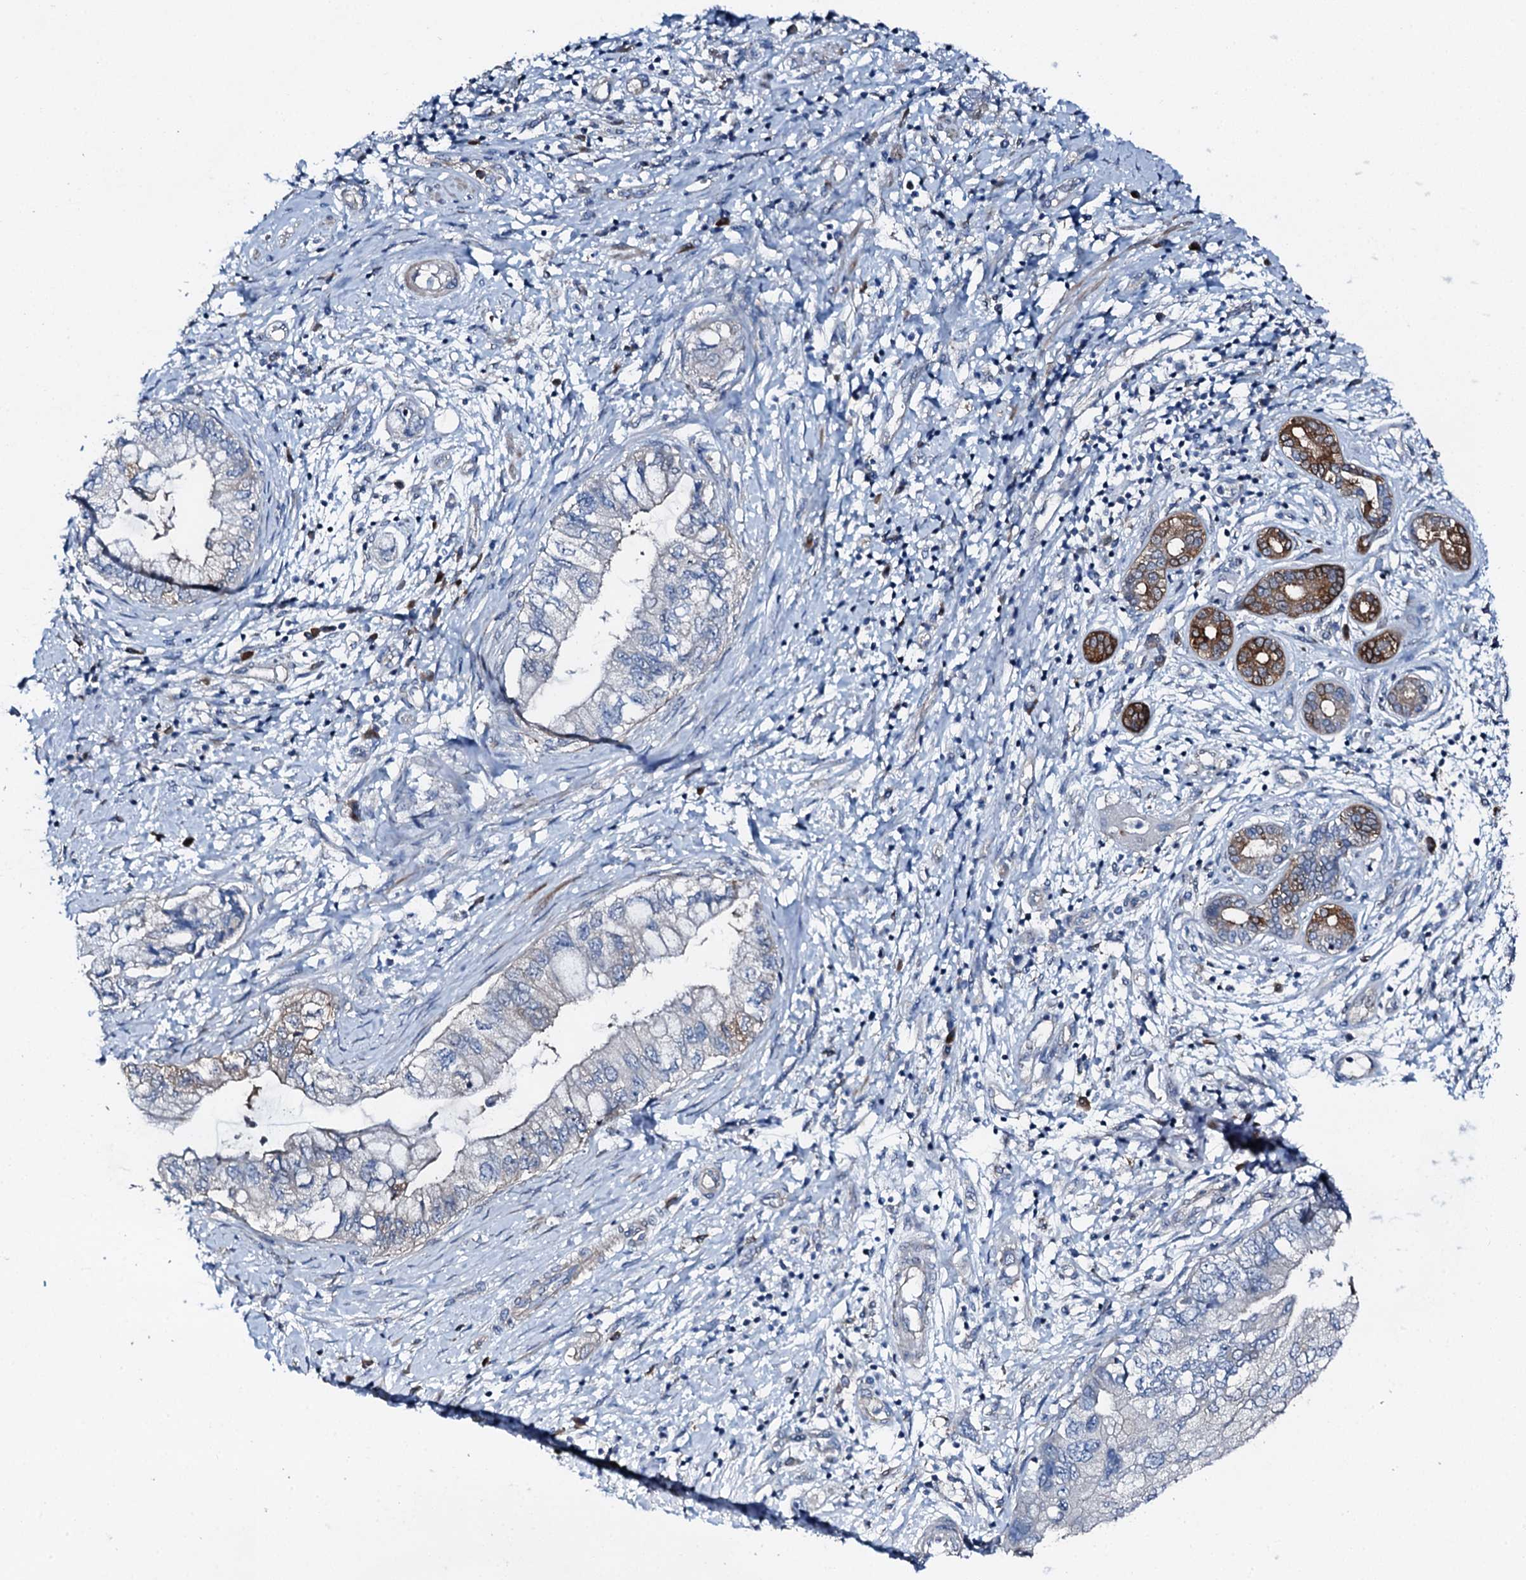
{"staining": {"intensity": "strong", "quantity": "<25%", "location": "cytoplasmic/membranous"}, "tissue": "pancreatic cancer", "cell_type": "Tumor cells", "image_type": "cancer", "snomed": [{"axis": "morphology", "description": "Adenocarcinoma, NOS"}, {"axis": "topography", "description": "Pancreas"}], "caption": "Immunohistochemical staining of pancreatic adenocarcinoma demonstrates medium levels of strong cytoplasmic/membranous protein staining in approximately <25% of tumor cells.", "gene": "GFOD2", "patient": {"sex": "female", "age": 73}}